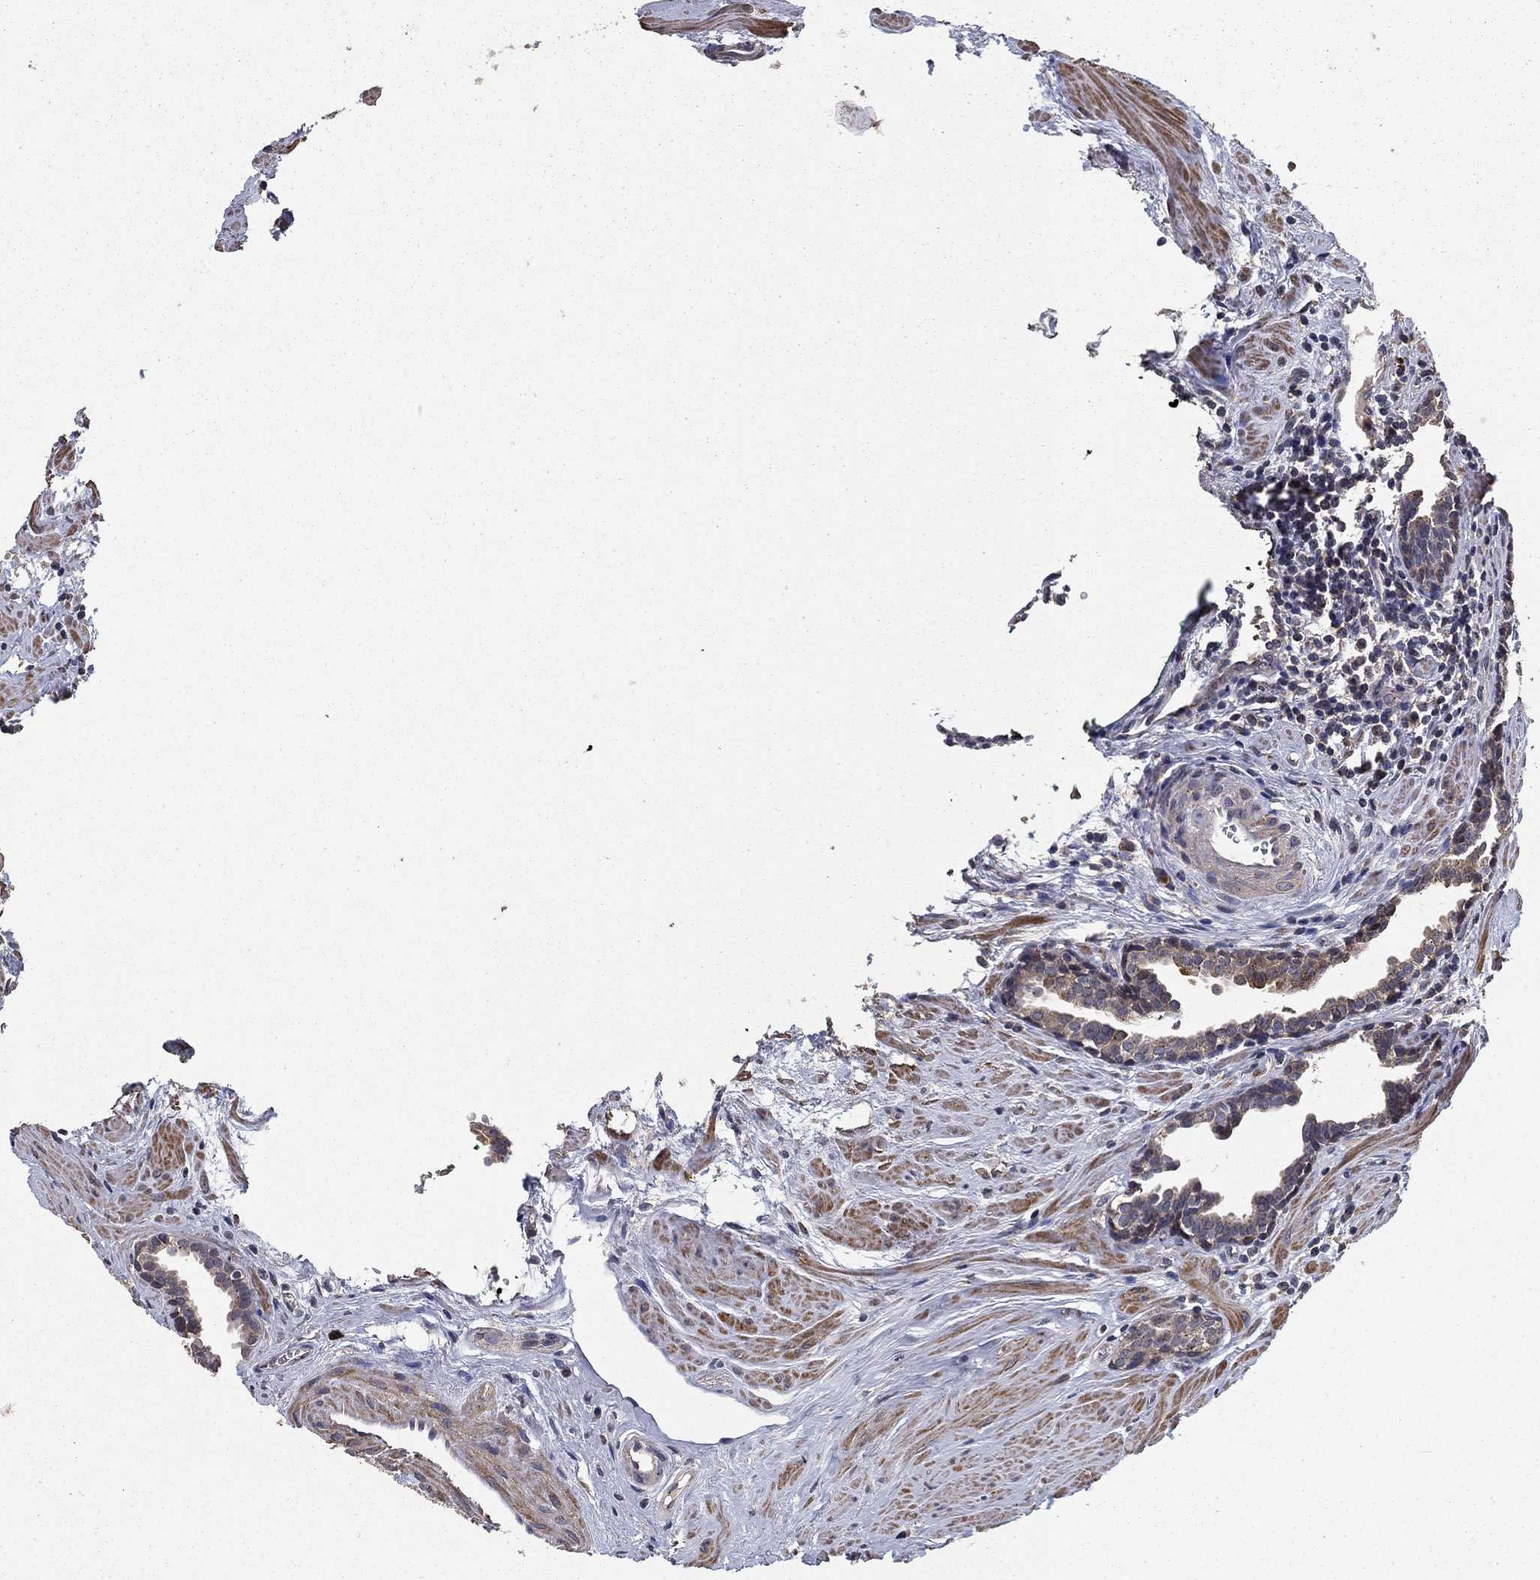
{"staining": {"intensity": "moderate", "quantity": "<25%", "location": "cytoplasmic/membranous"}, "tissue": "prostate cancer", "cell_type": "Tumor cells", "image_type": "cancer", "snomed": [{"axis": "morphology", "description": "Adenocarcinoma, NOS"}, {"axis": "morphology", "description": "Adenocarcinoma, High grade"}, {"axis": "topography", "description": "Prostate"}], "caption": "Immunohistochemical staining of human prostate cancer demonstrates low levels of moderate cytoplasmic/membranous expression in about <25% of tumor cells.", "gene": "PCNT", "patient": {"sex": "male", "age": 64}}